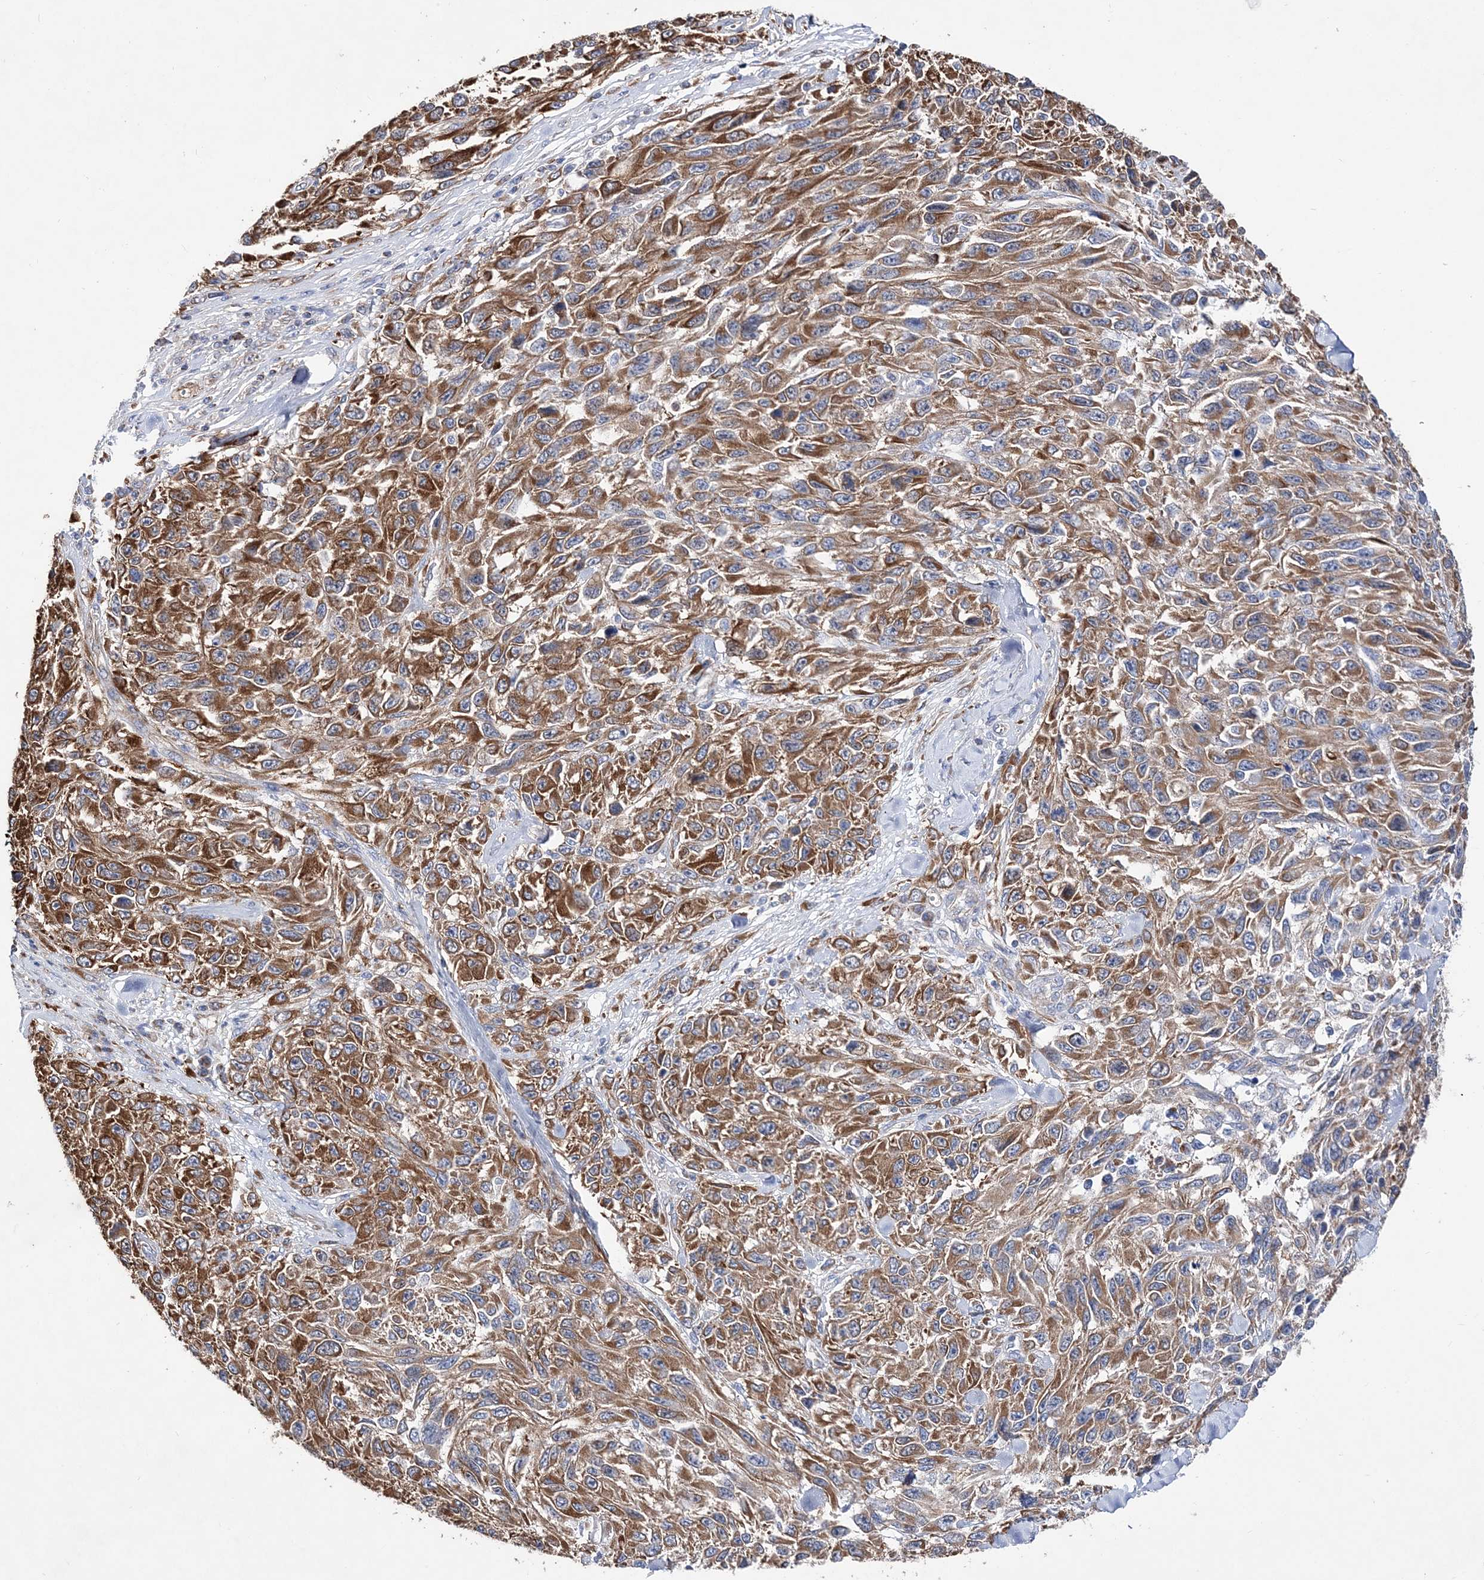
{"staining": {"intensity": "moderate", "quantity": ">75%", "location": "cytoplasmic/membranous"}, "tissue": "melanoma", "cell_type": "Tumor cells", "image_type": "cancer", "snomed": [{"axis": "morphology", "description": "Malignant melanoma, NOS"}, {"axis": "topography", "description": "Skin"}], "caption": "An IHC photomicrograph of tumor tissue is shown. Protein staining in brown highlights moderate cytoplasmic/membranous positivity in melanoma within tumor cells.", "gene": "JKAMP", "patient": {"sex": "female", "age": 96}}